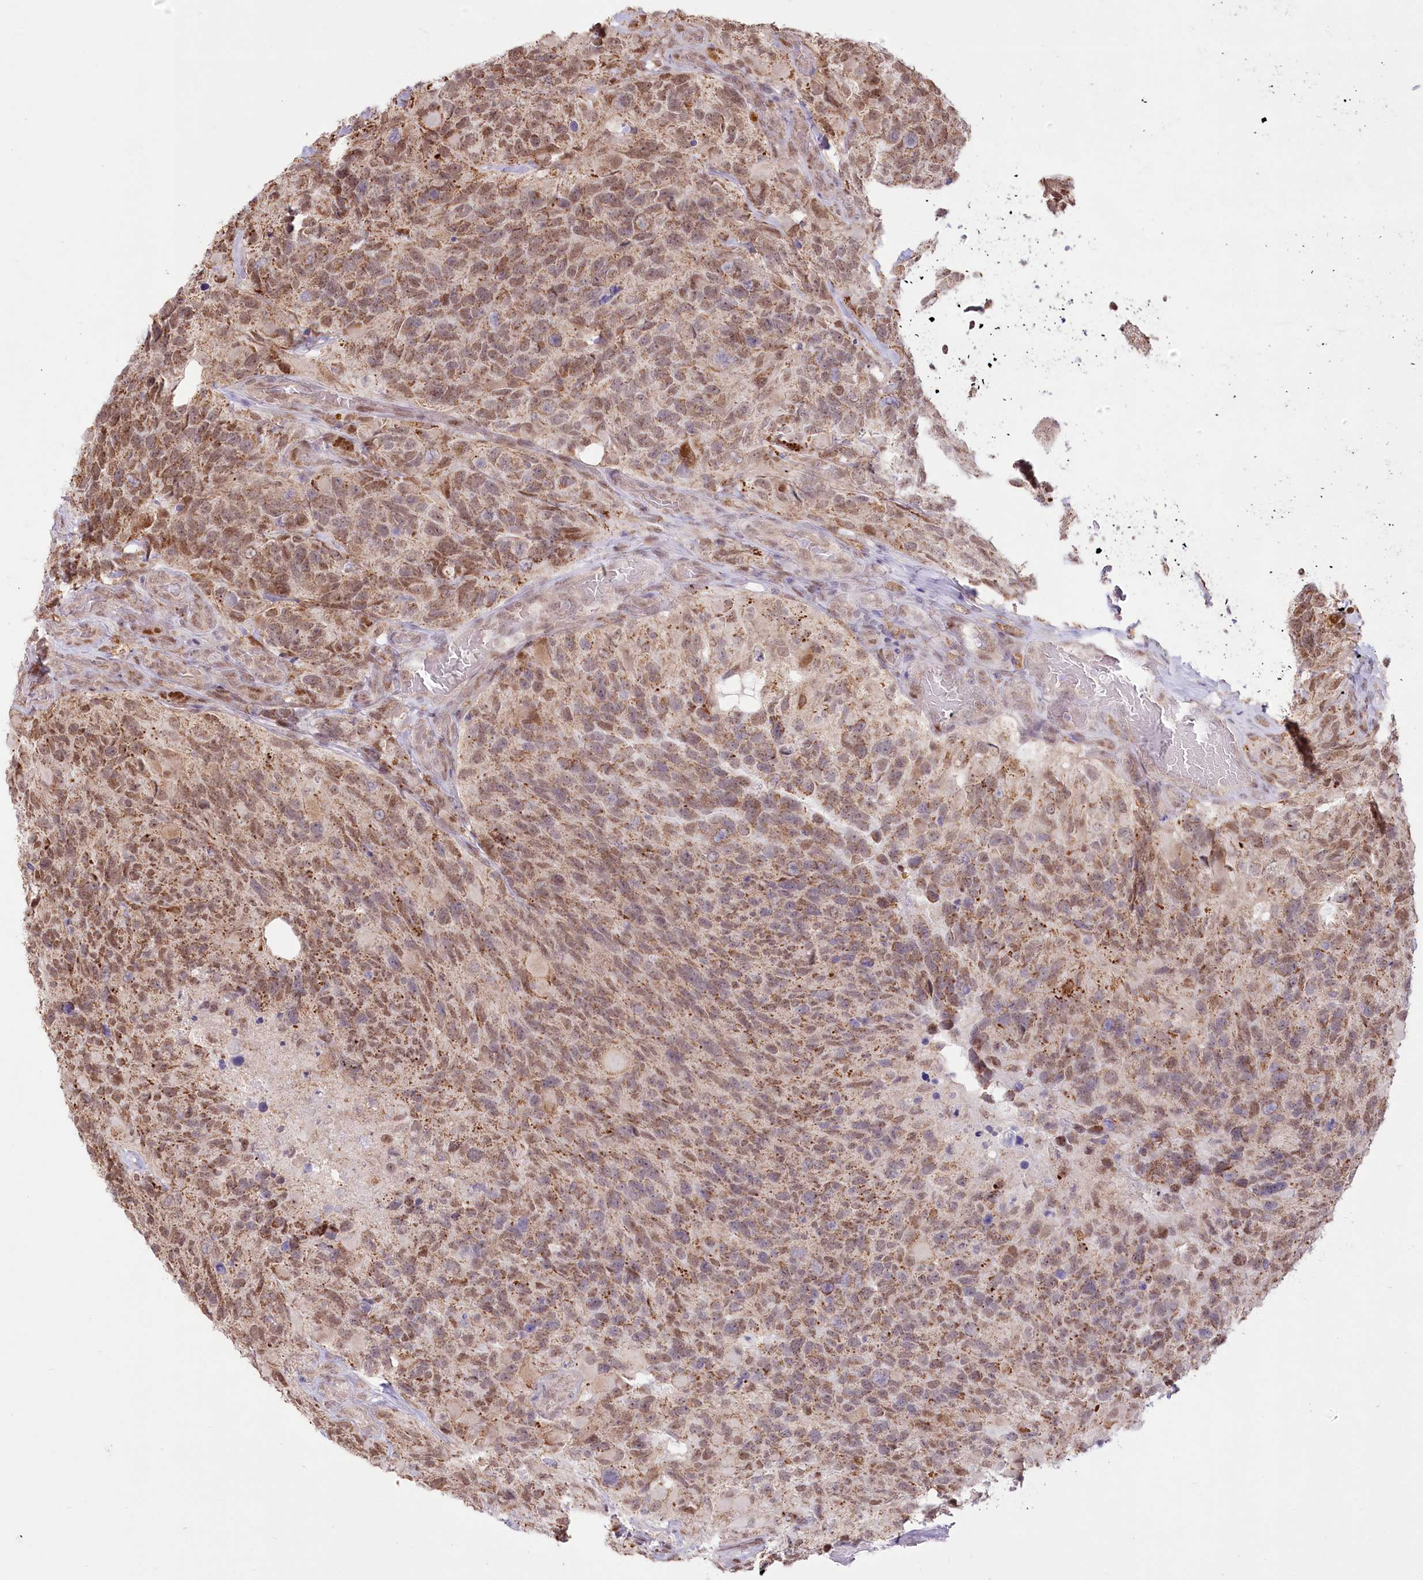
{"staining": {"intensity": "moderate", "quantity": ">75%", "location": "cytoplasmic/membranous,nuclear"}, "tissue": "glioma", "cell_type": "Tumor cells", "image_type": "cancer", "snomed": [{"axis": "morphology", "description": "Glioma, malignant, High grade"}, {"axis": "topography", "description": "Brain"}], "caption": "Human glioma stained with a protein marker exhibits moderate staining in tumor cells.", "gene": "PYURF", "patient": {"sex": "male", "age": 69}}